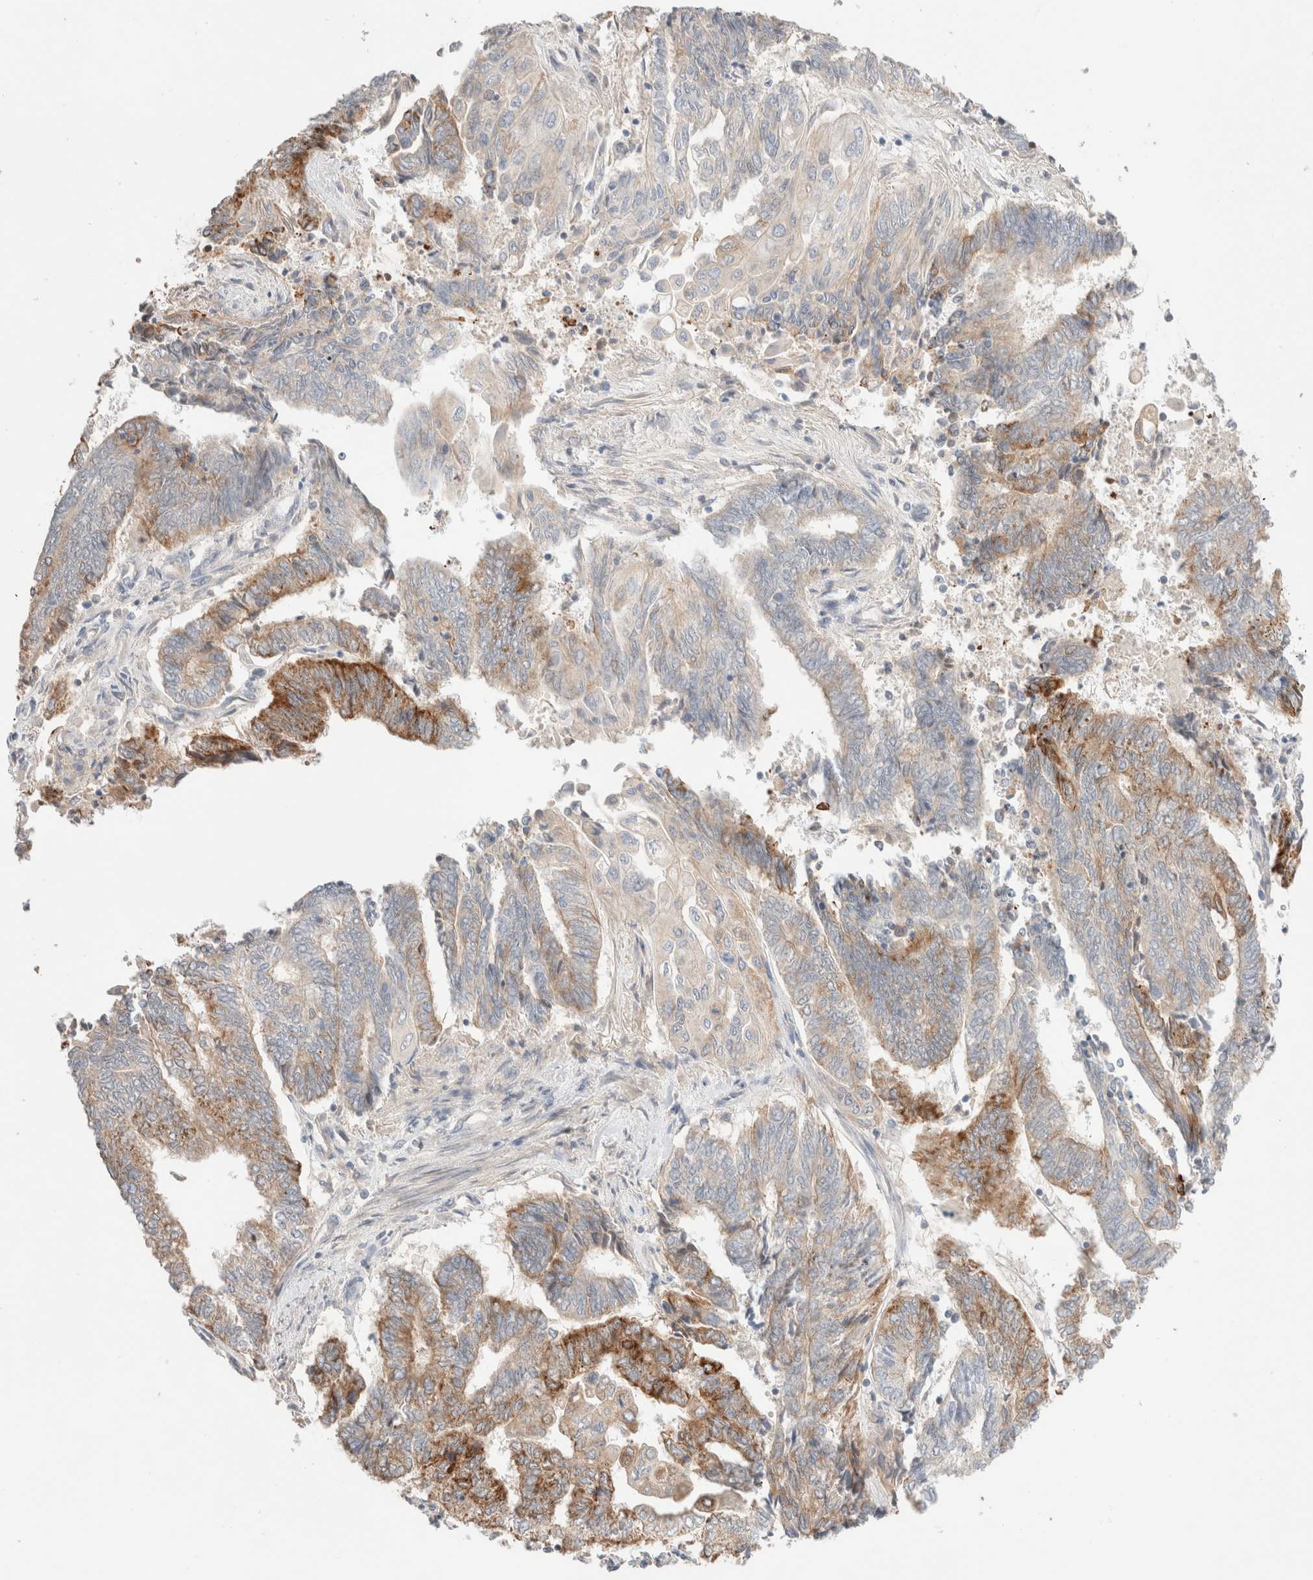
{"staining": {"intensity": "moderate", "quantity": "25%-75%", "location": "cytoplasmic/membranous"}, "tissue": "endometrial cancer", "cell_type": "Tumor cells", "image_type": "cancer", "snomed": [{"axis": "morphology", "description": "Adenocarcinoma, NOS"}, {"axis": "topography", "description": "Uterus"}, {"axis": "topography", "description": "Endometrium"}], "caption": "Brown immunohistochemical staining in human endometrial cancer (adenocarcinoma) demonstrates moderate cytoplasmic/membranous expression in about 25%-75% of tumor cells. (DAB (3,3'-diaminobenzidine) = brown stain, brightfield microscopy at high magnification).", "gene": "TRIM41", "patient": {"sex": "female", "age": 70}}